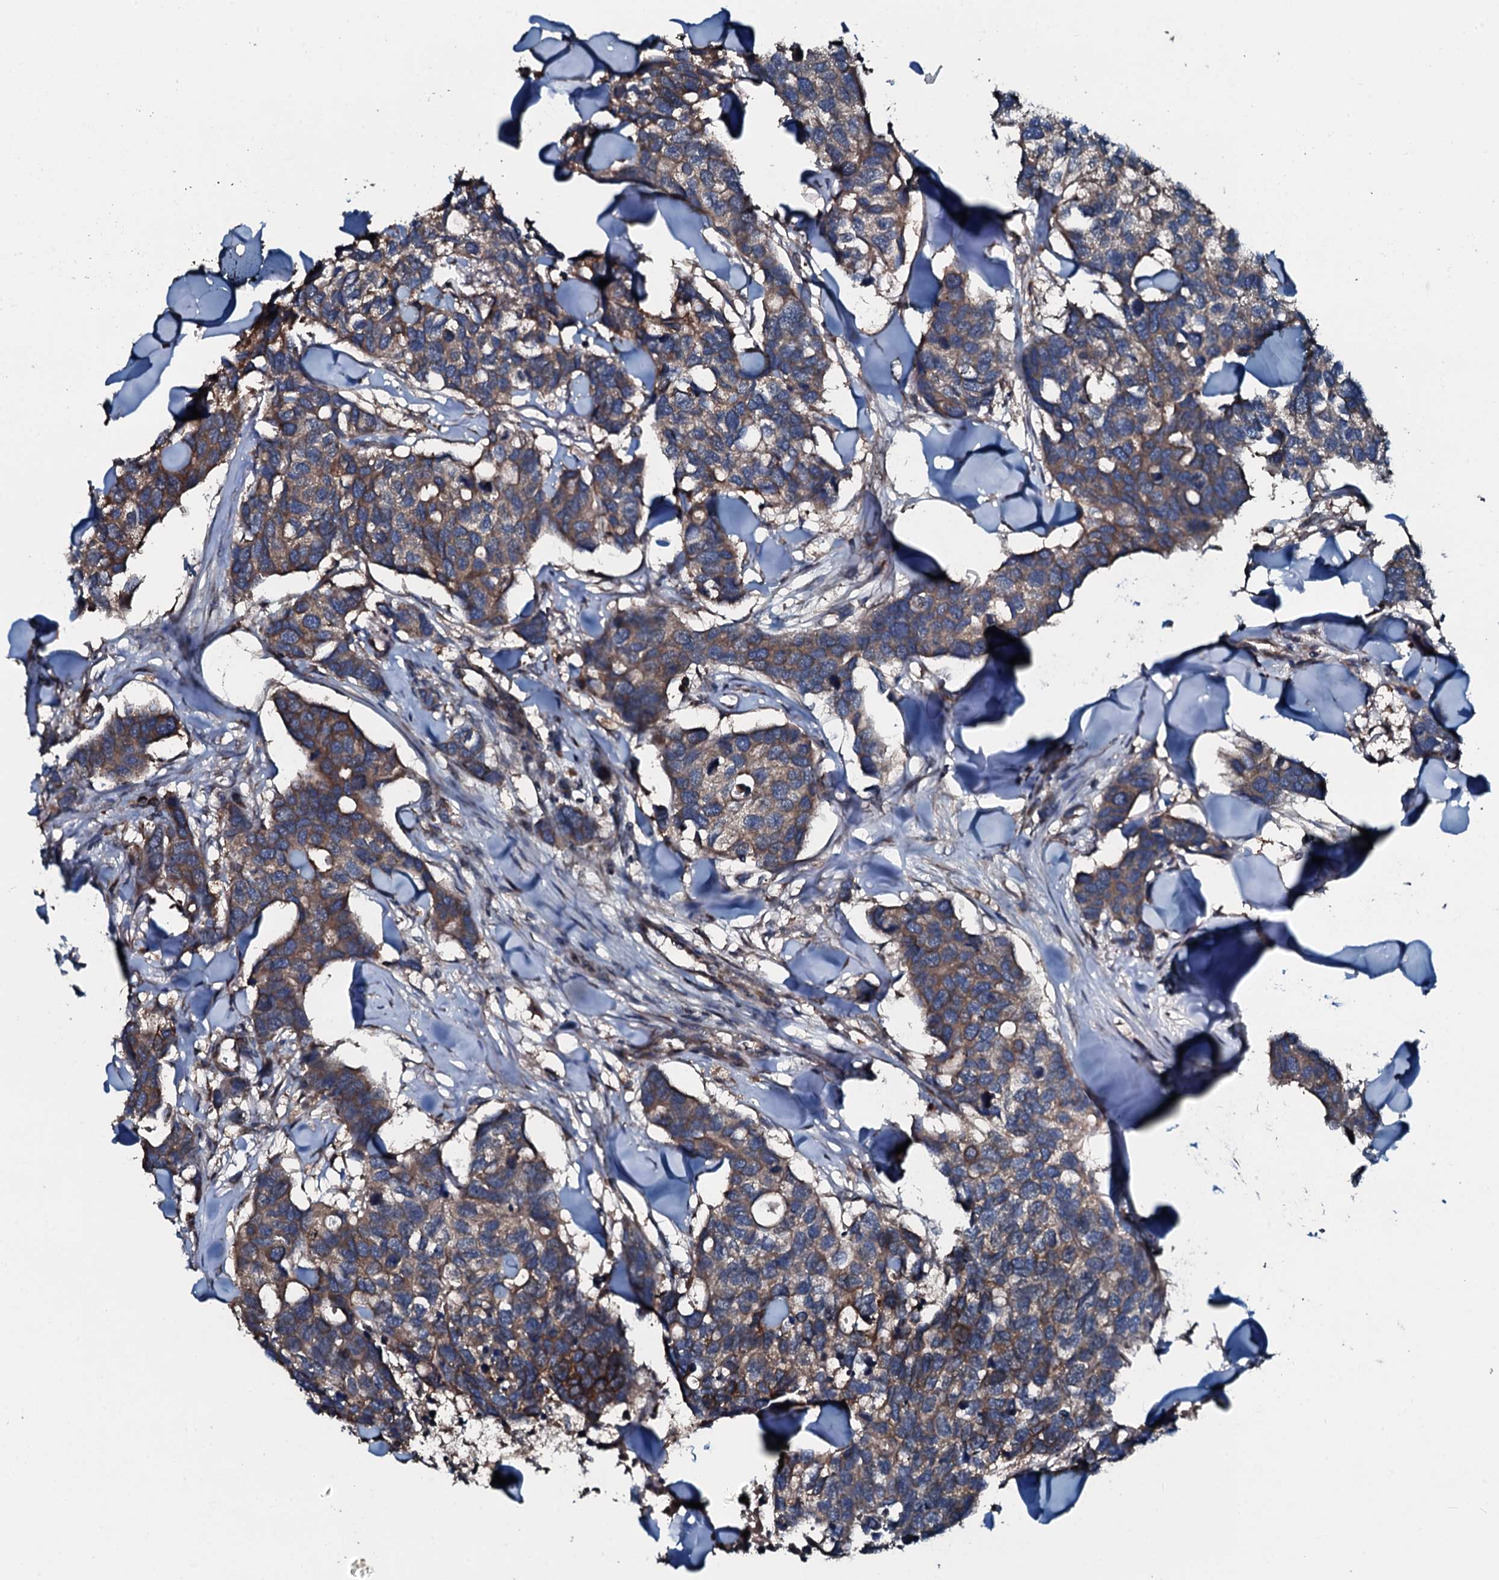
{"staining": {"intensity": "moderate", "quantity": ">75%", "location": "cytoplasmic/membranous"}, "tissue": "breast cancer", "cell_type": "Tumor cells", "image_type": "cancer", "snomed": [{"axis": "morphology", "description": "Duct carcinoma"}, {"axis": "topography", "description": "Breast"}], "caption": "Breast cancer (intraductal carcinoma) stained for a protein (brown) shows moderate cytoplasmic/membranous positive staining in about >75% of tumor cells.", "gene": "AARS1", "patient": {"sex": "female", "age": 83}}